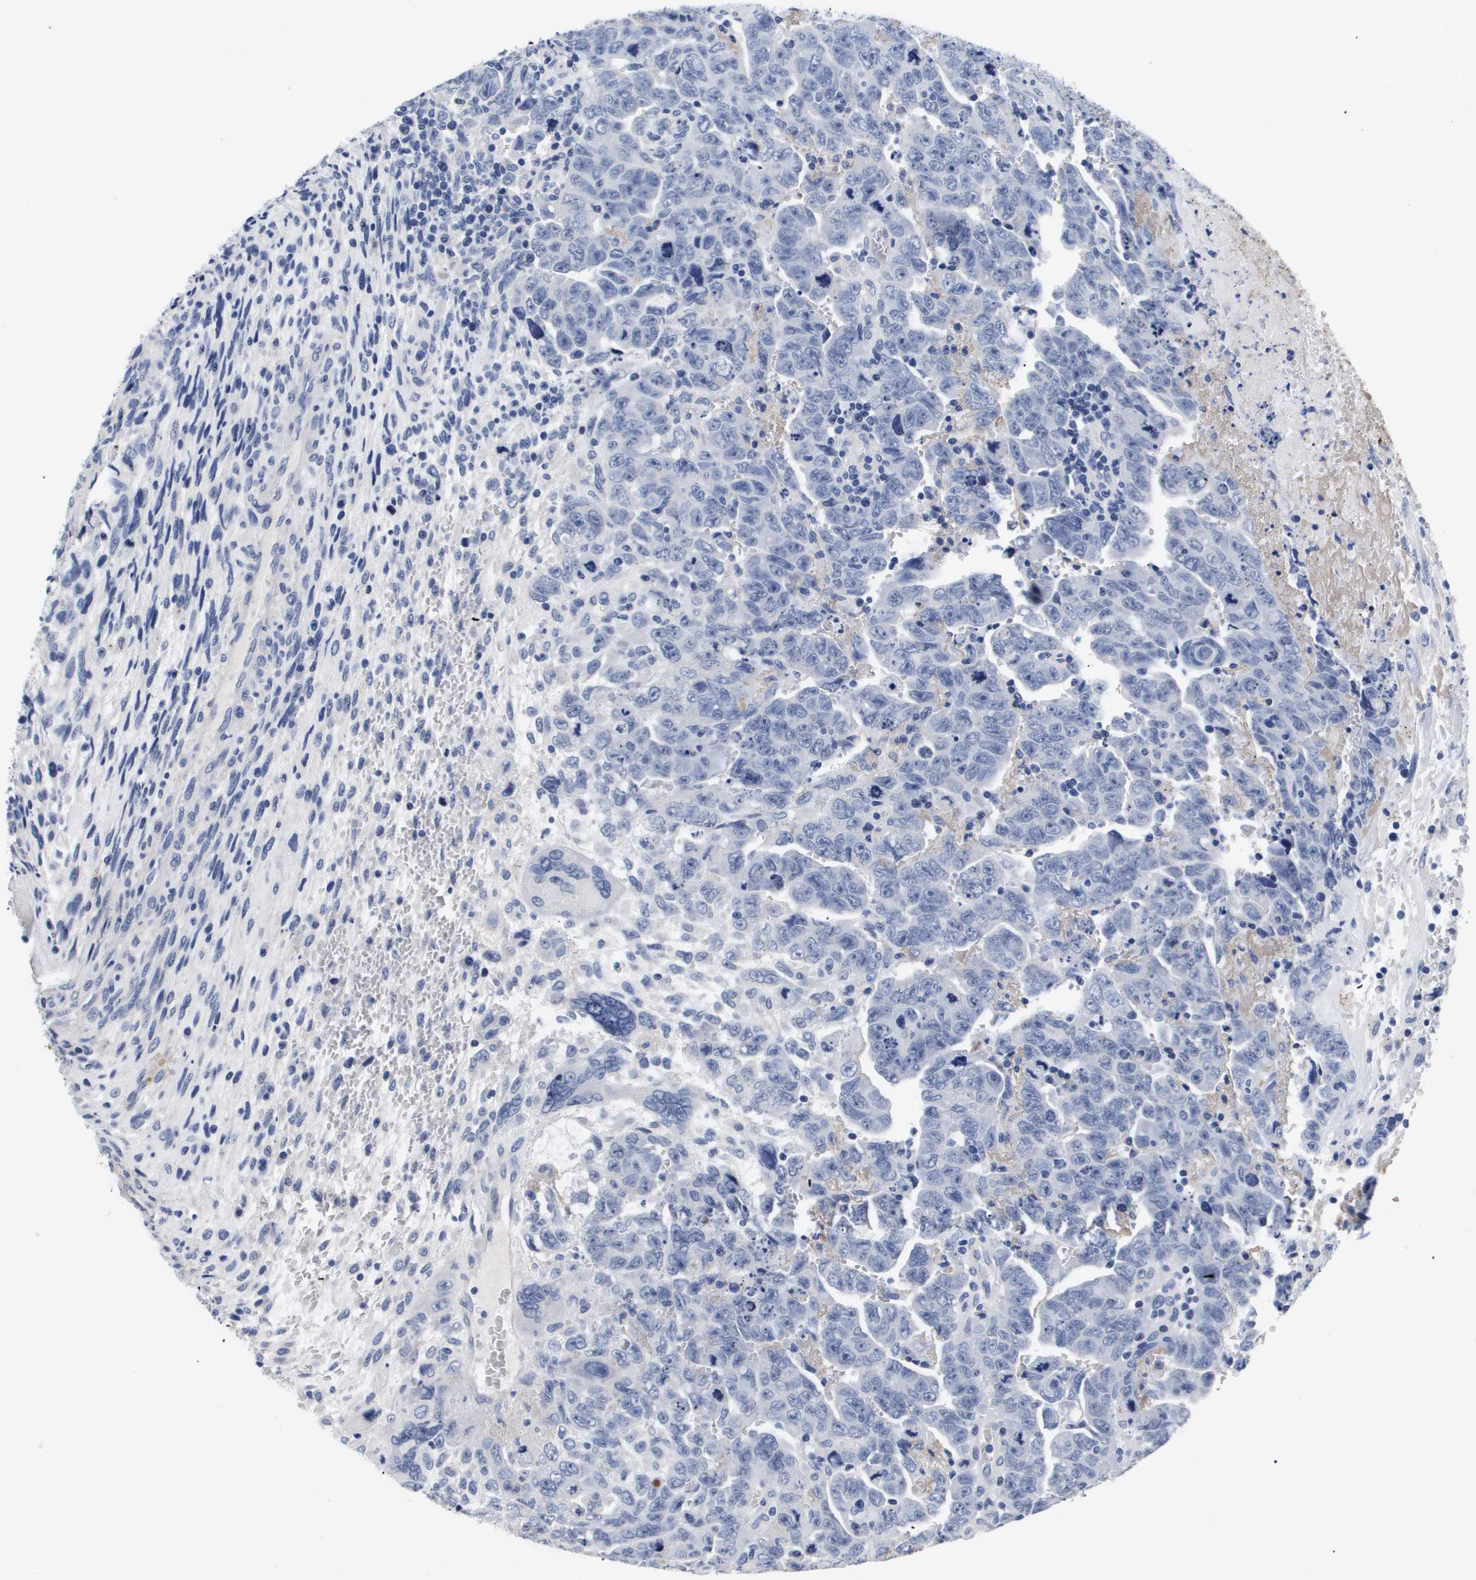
{"staining": {"intensity": "negative", "quantity": "none", "location": "none"}, "tissue": "testis cancer", "cell_type": "Tumor cells", "image_type": "cancer", "snomed": [{"axis": "morphology", "description": "Carcinoma, Embryonal, NOS"}, {"axis": "topography", "description": "Testis"}], "caption": "Embryonal carcinoma (testis) was stained to show a protein in brown. There is no significant expression in tumor cells.", "gene": "ATP6V0A4", "patient": {"sex": "male", "age": 28}}